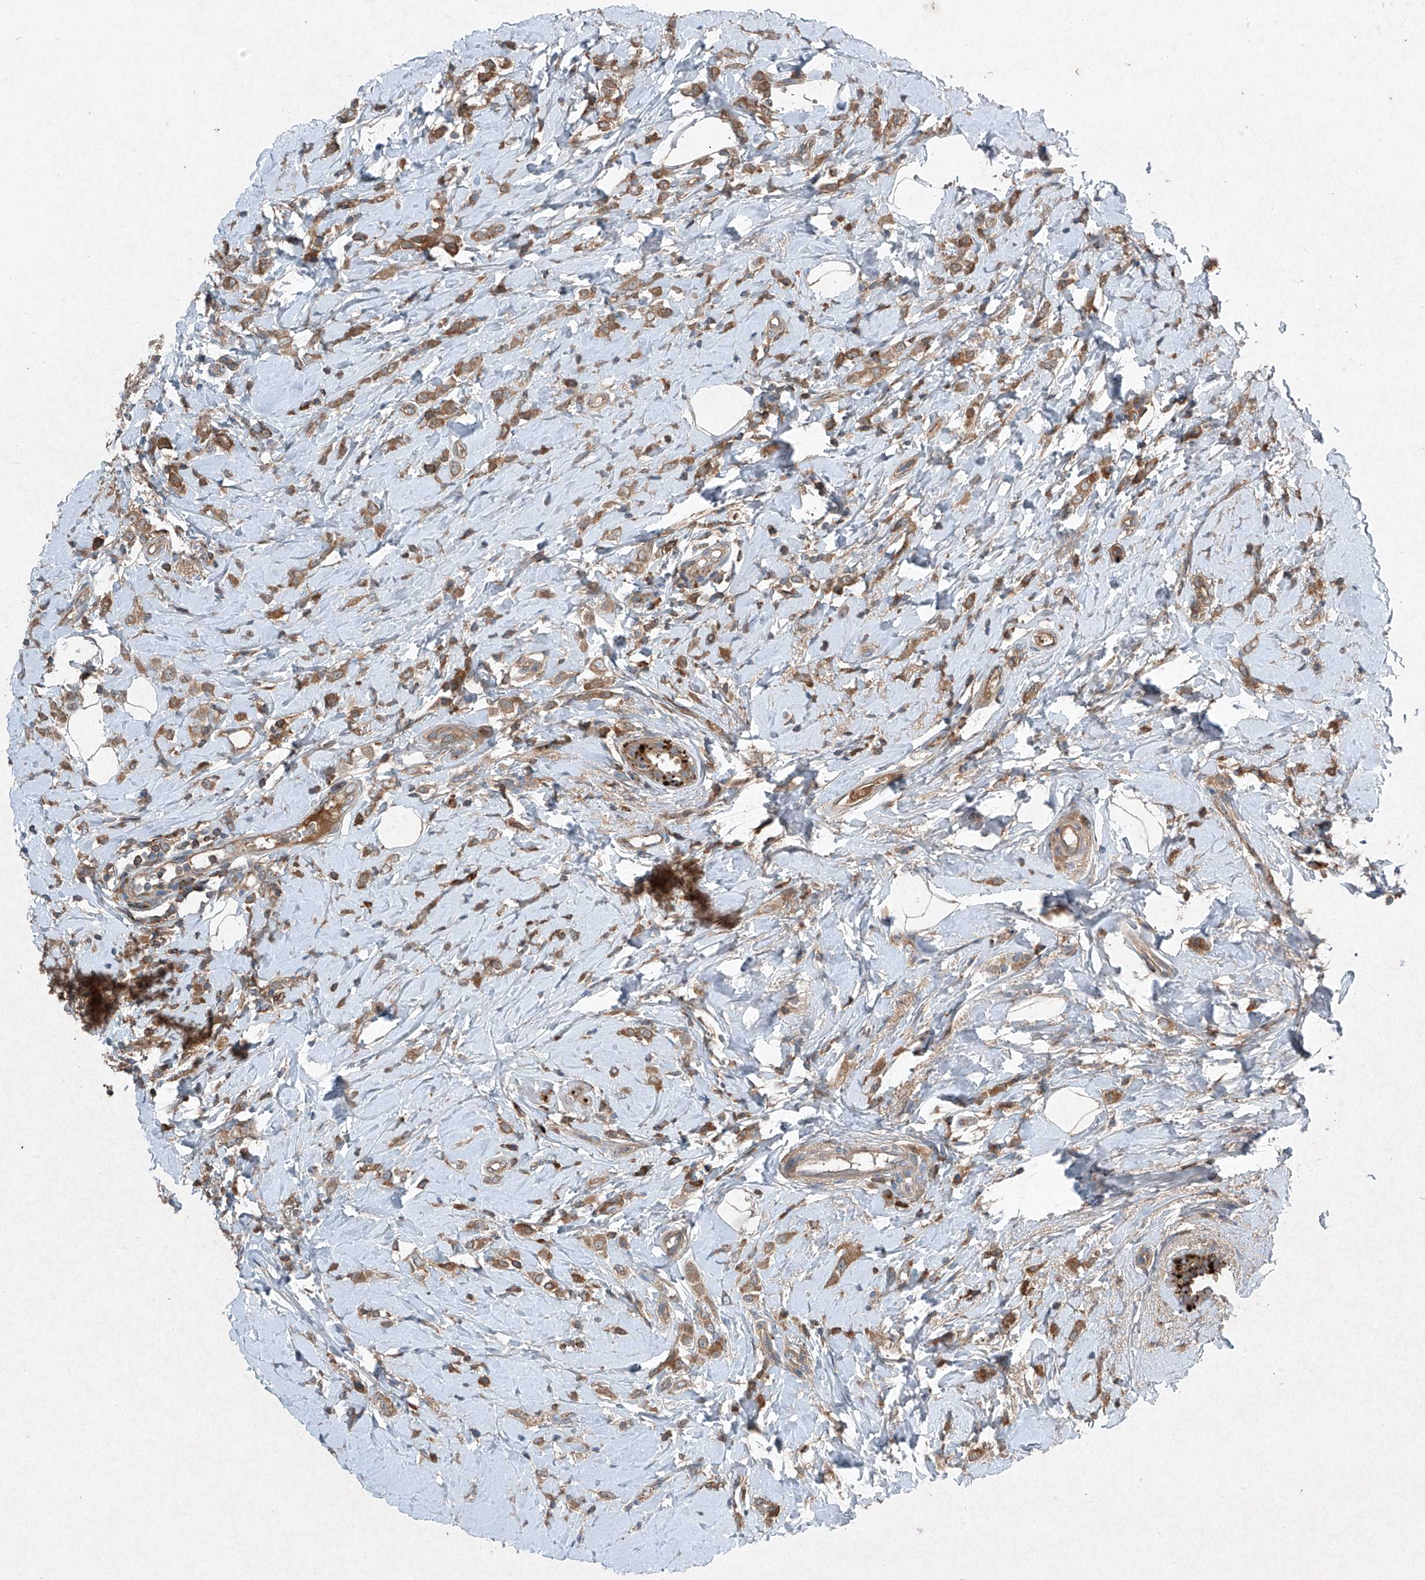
{"staining": {"intensity": "moderate", "quantity": ">75%", "location": "cytoplasmic/membranous"}, "tissue": "breast cancer", "cell_type": "Tumor cells", "image_type": "cancer", "snomed": [{"axis": "morphology", "description": "Lobular carcinoma"}, {"axis": "topography", "description": "Breast"}], "caption": "Lobular carcinoma (breast) stained for a protein exhibits moderate cytoplasmic/membranous positivity in tumor cells.", "gene": "FOXRED2", "patient": {"sex": "female", "age": 47}}